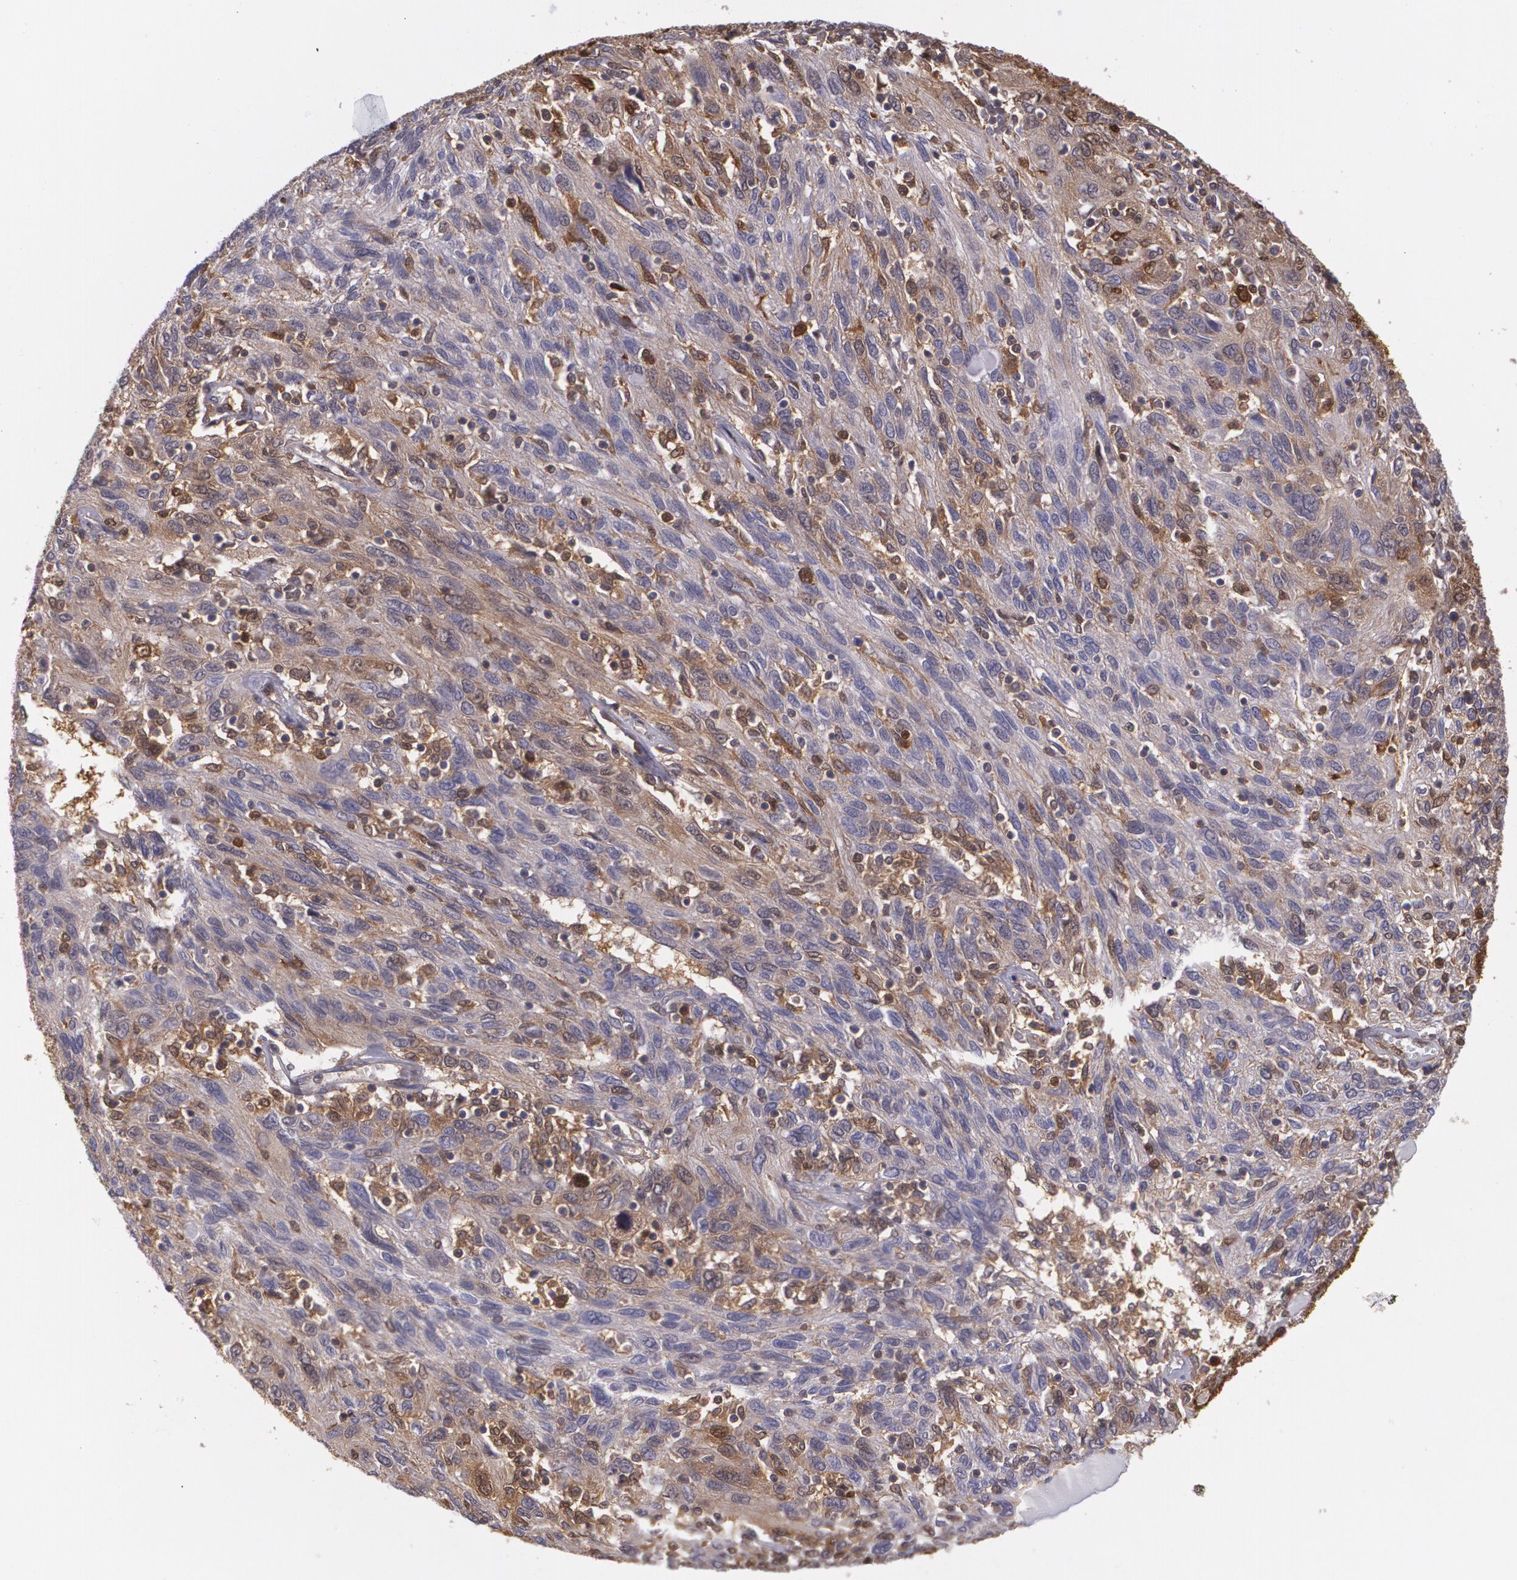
{"staining": {"intensity": "moderate", "quantity": "25%-75%", "location": "cytoplasmic/membranous,nuclear"}, "tissue": "ovarian cancer", "cell_type": "Tumor cells", "image_type": "cancer", "snomed": [{"axis": "morphology", "description": "Carcinoma, endometroid"}, {"axis": "topography", "description": "Ovary"}], "caption": "Immunohistochemistry (IHC) photomicrograph of neoplastic tissue: ovarian cancer stained using immunohistochemistry (IHC) demonstrates medium levels of moderate protein expression localized specifically in the cytoplasmic/membranous and nuclear of tumor cells, appearing as a cytoplasmic/membranous and nuclear brown color.", "gene": "HSPH1", "patient": {"sex": "female", "age": 50}}